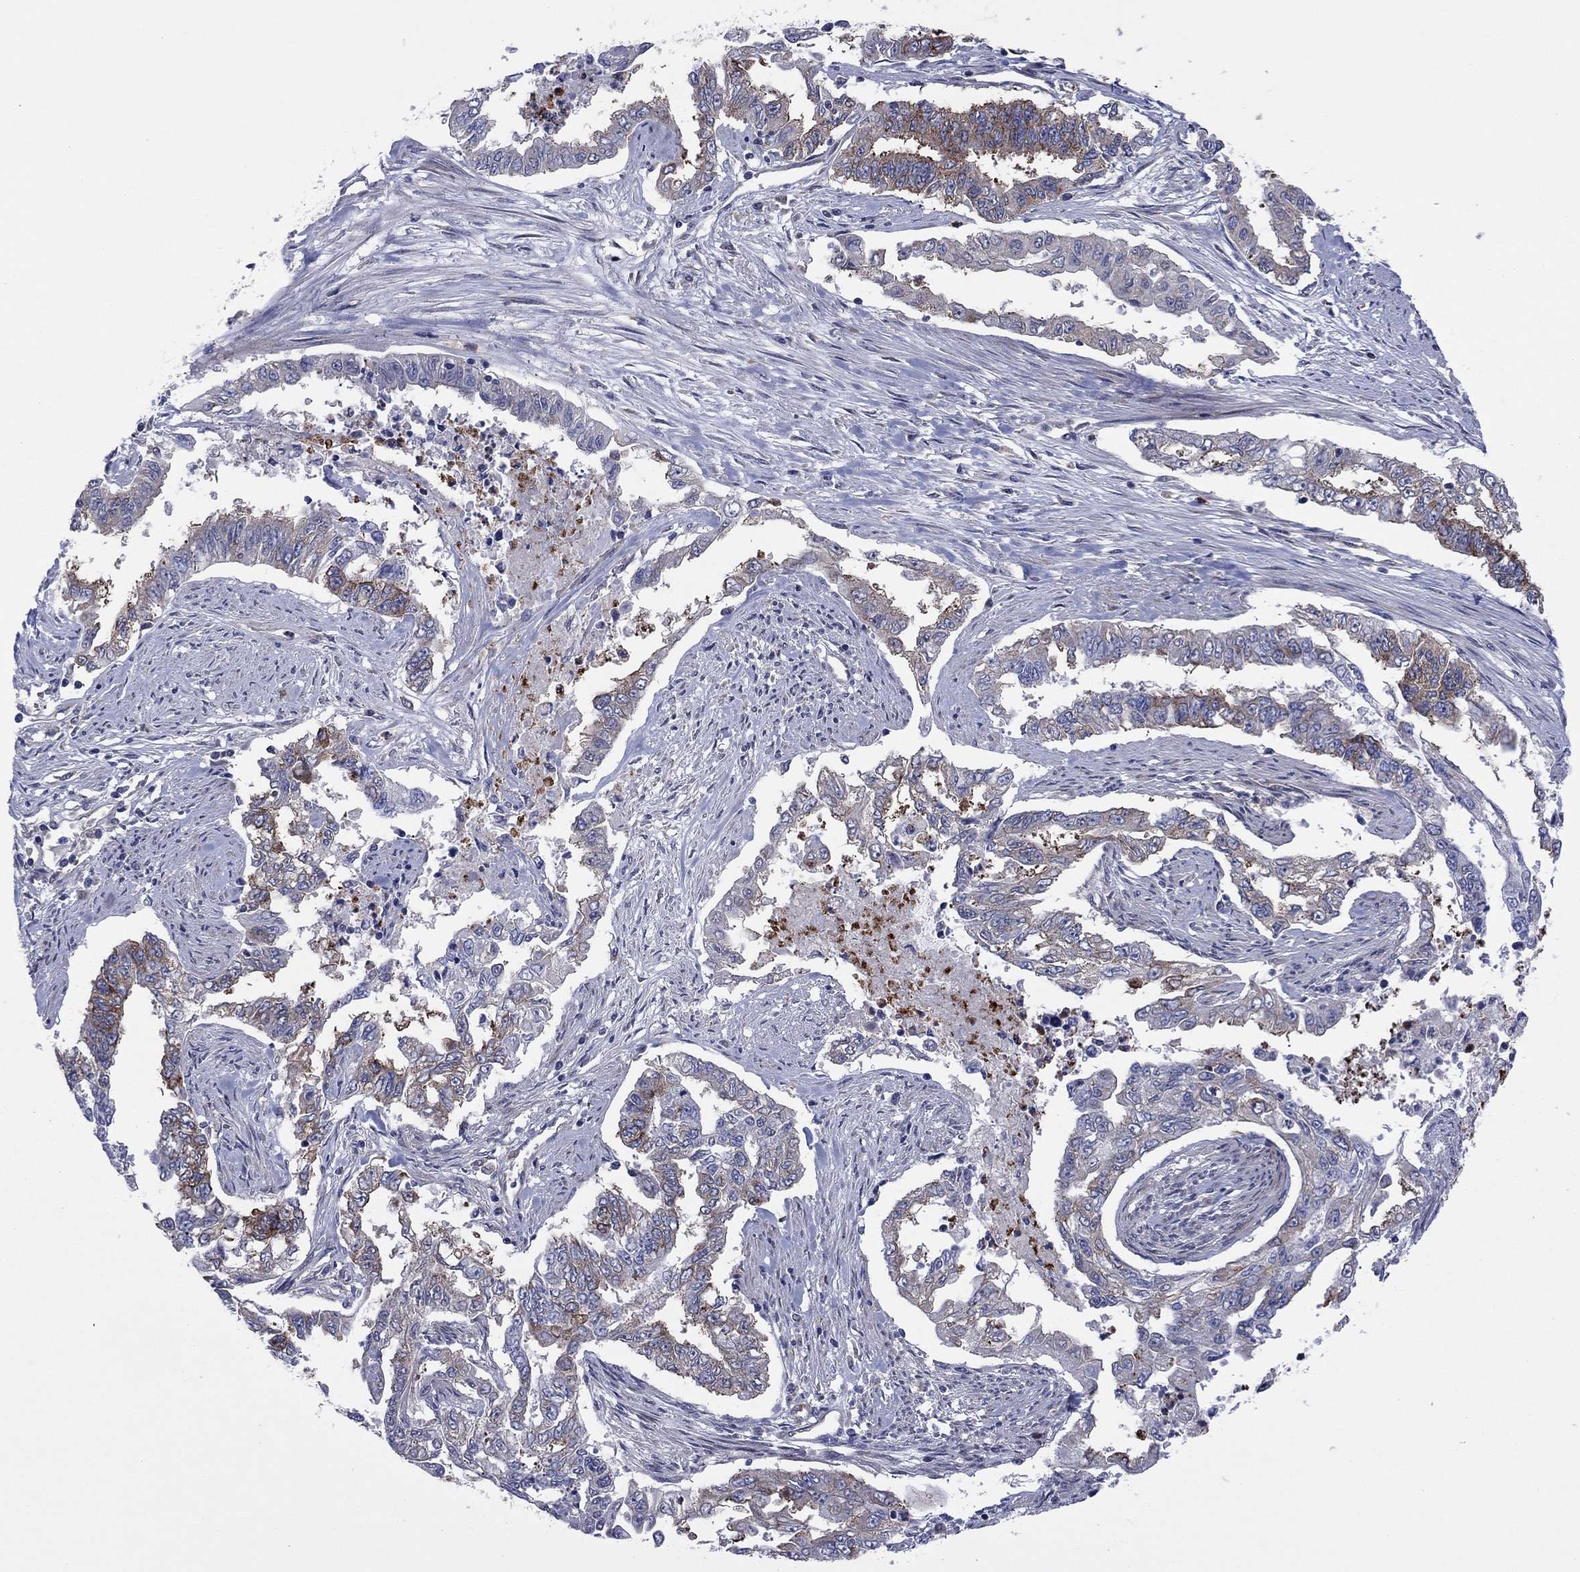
{"staining": {"intensity": "moderate", "quantity": "25%-75%", "location": "cytoplasmic/membranous"}, "tissue": "endometrial cancer", "cell_type": "Tumor cells", "image_type": "cancer", "snomed": [{"axis": "morphology", "description": "Adenocarcinoma, NOS"}, {"axis": "topography", "description": "Uterus"}], "caption": "Human adenocarcinoma (endometrial) stained with a brown dye reveals moderate cytoplasmic/membranous positive expression in about 25%-75% of tumor cells.", "gene": "GPR155", "patient": {"sex": "female", "age": 59}}